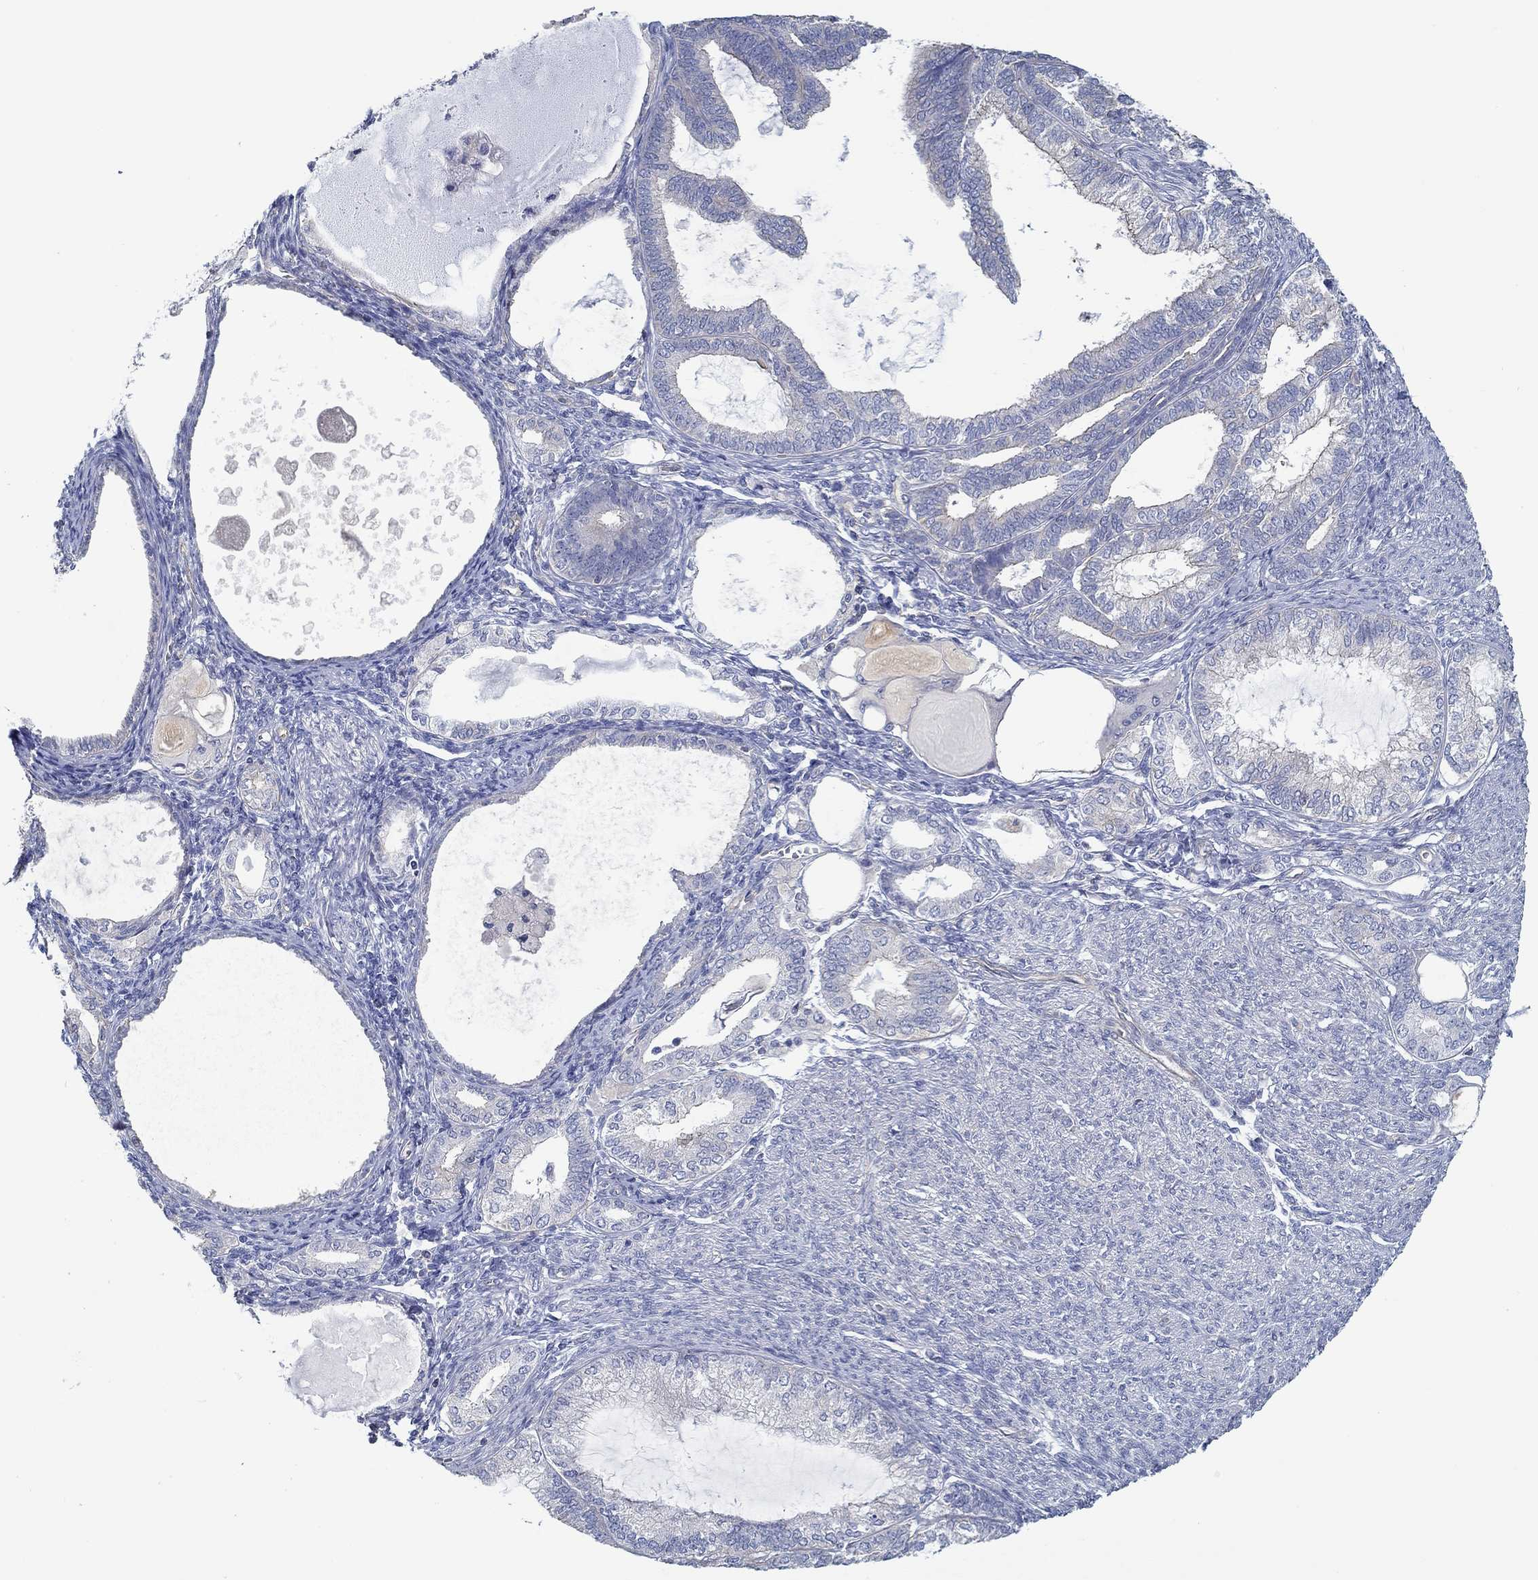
{"staining": {"intensity": "negative", "quantity": "none", "location": "none"}, "tissue": "endometrial cancer", "cell_type": "Tumor cells", "image_type": "cancer", "snomed": [{"axis": "morphology", "description": "Adenocarcinoma, NOS"}, {"axis": "topography", "description": "Endometrium"}], "caption": "Photomicrograph shows no significant protein expression in tumor cells of endometrial cancer.", "gene": "BBOF1", "patient": {"sex": "female", "age": 86}}